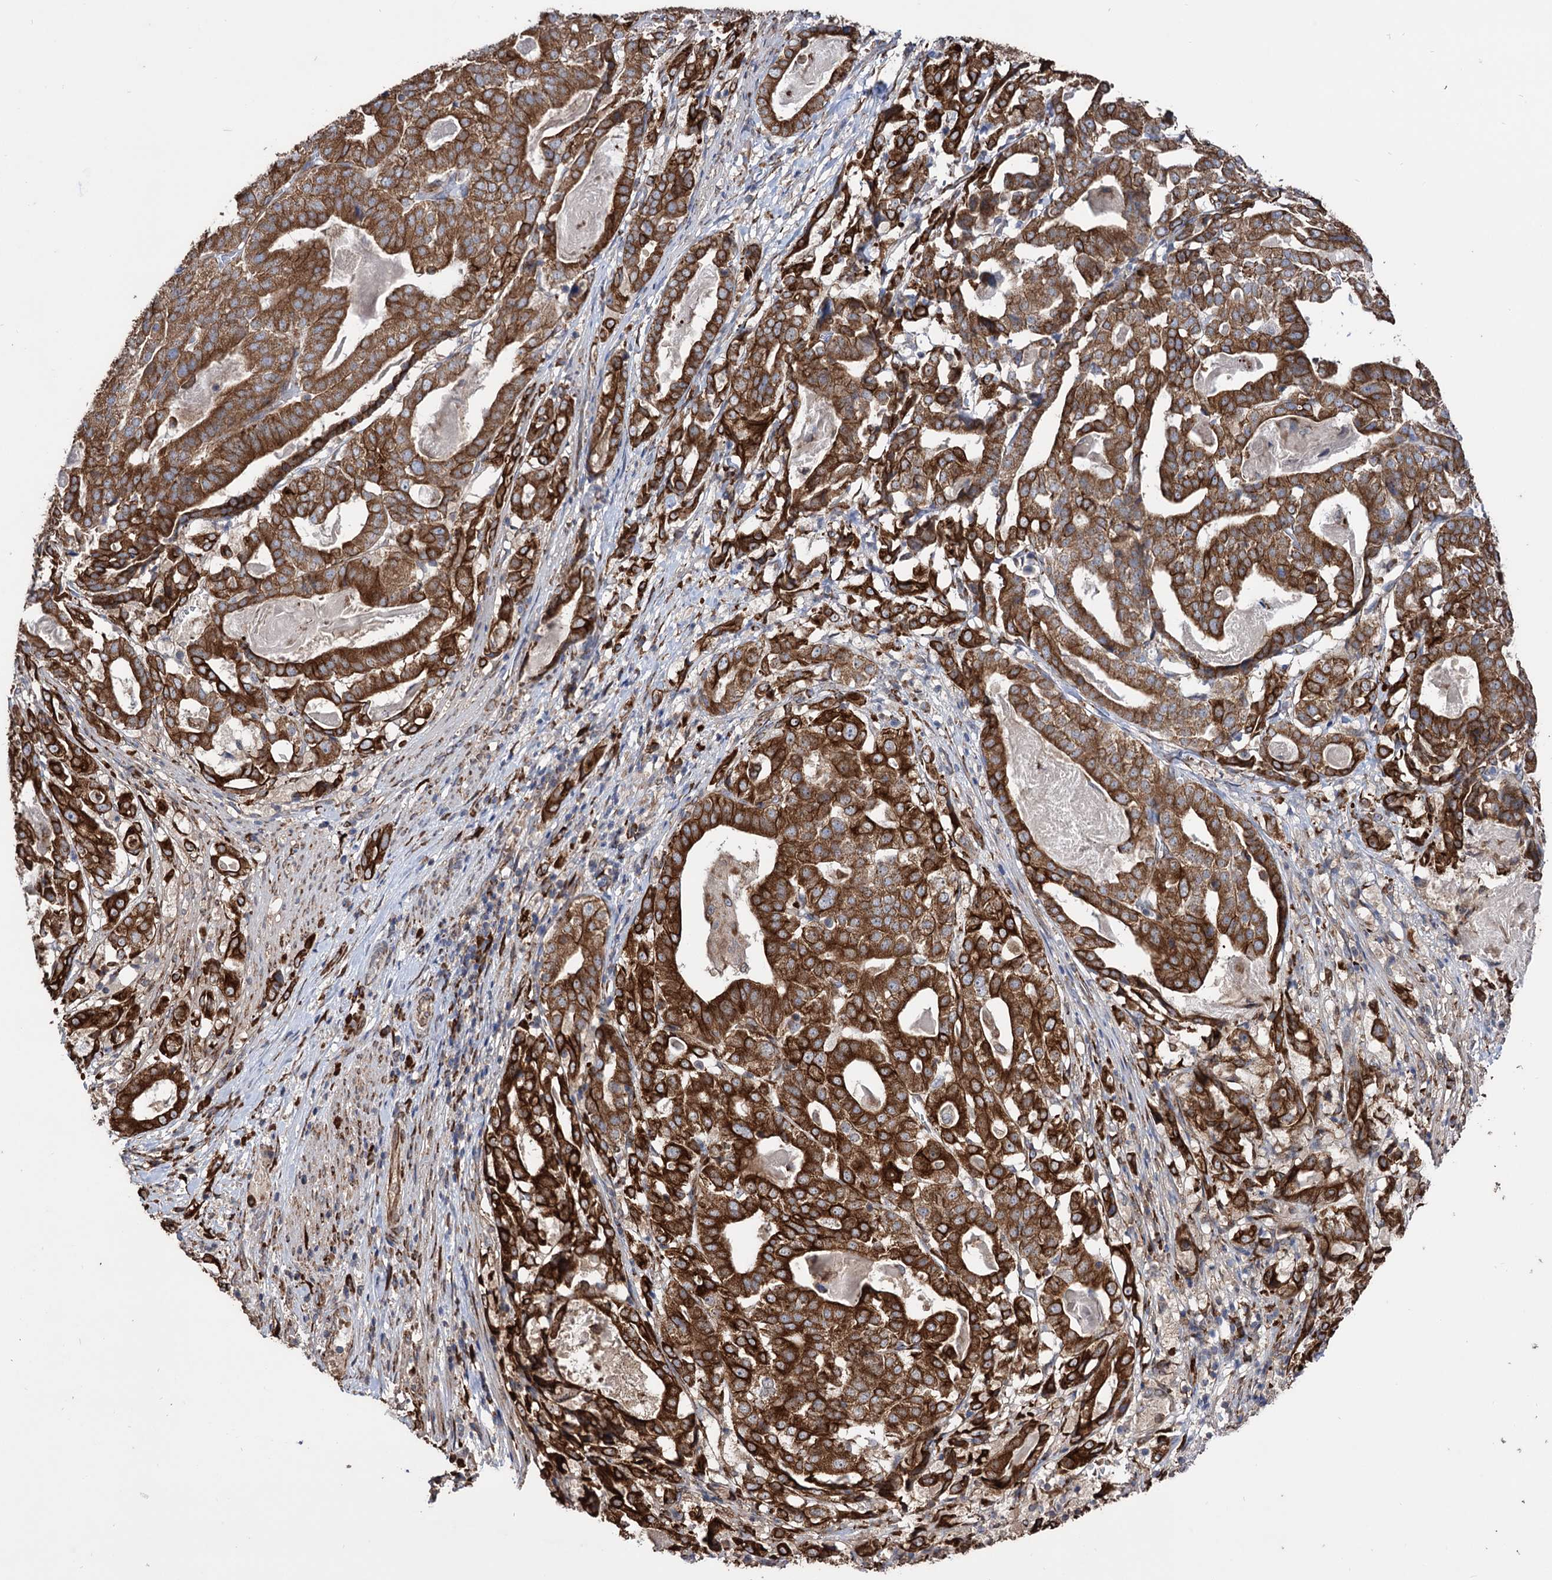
{"staining": {"intensity": "strong", "quantity": ">75%", "location": "cytoplasmic/membranous"}, "tissue": "stomach cancer", "cell_type": "Tumor cells", "image_type": "cancer", "snomed": [{"axis": "morphology", "description": "Adenocarcinoma, NOS"}, {"axis": "topography", "description": "Stomach"}], "caption": "This histopathology image shows adenocarcinoma (stomach) stained with immunohistochemistry to label a protein in brown. The cytoplasmic/membranous of tumor cells show strong positivity for the protein. Nuclei are counter-stained blue.", "gene": "CDAN1", "patient": {"sex": "male", "age": 48}}